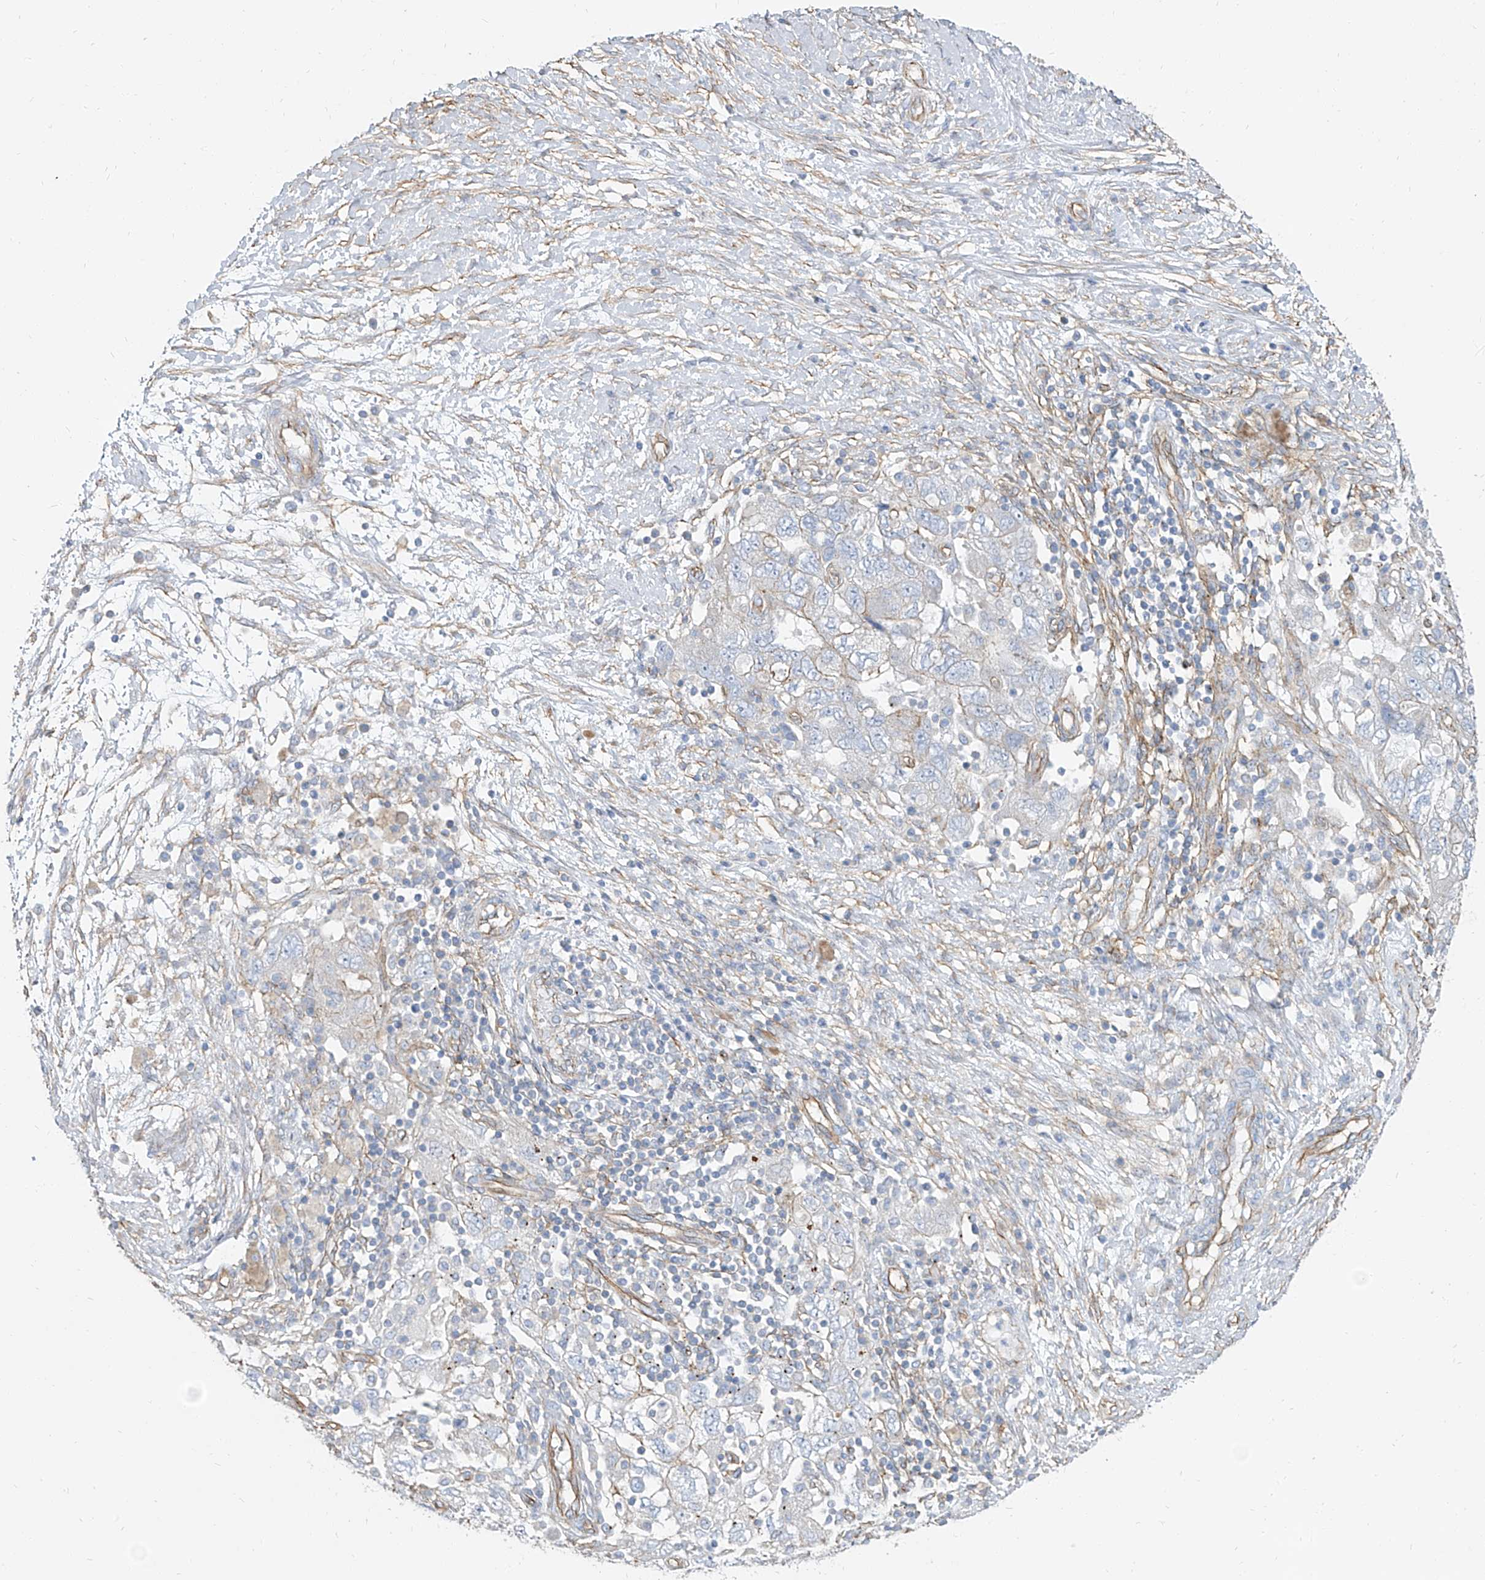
{"staining": {"intensity": "weak", "quantity": "<25%", "location": "cytoplasmic/membranous"}, "tissue": "ovarian cancer", "cell_type": "Tumor cells", "image_type": "cancer", "snomed": [{"axis": "morphology", "description": "Carcinoma, NOS"}, {"axis": "morphology", "description": "Cystadenocarcinoma, serous, NOS"}, {"axis": "topography", "description": "Ovary"}], "caption": "This is an IHC image of human ovarian carcinoma. There is no staining in tumor cells.", "gene": "TXLNB", "patient": {"sex": "female", "age": 69}}